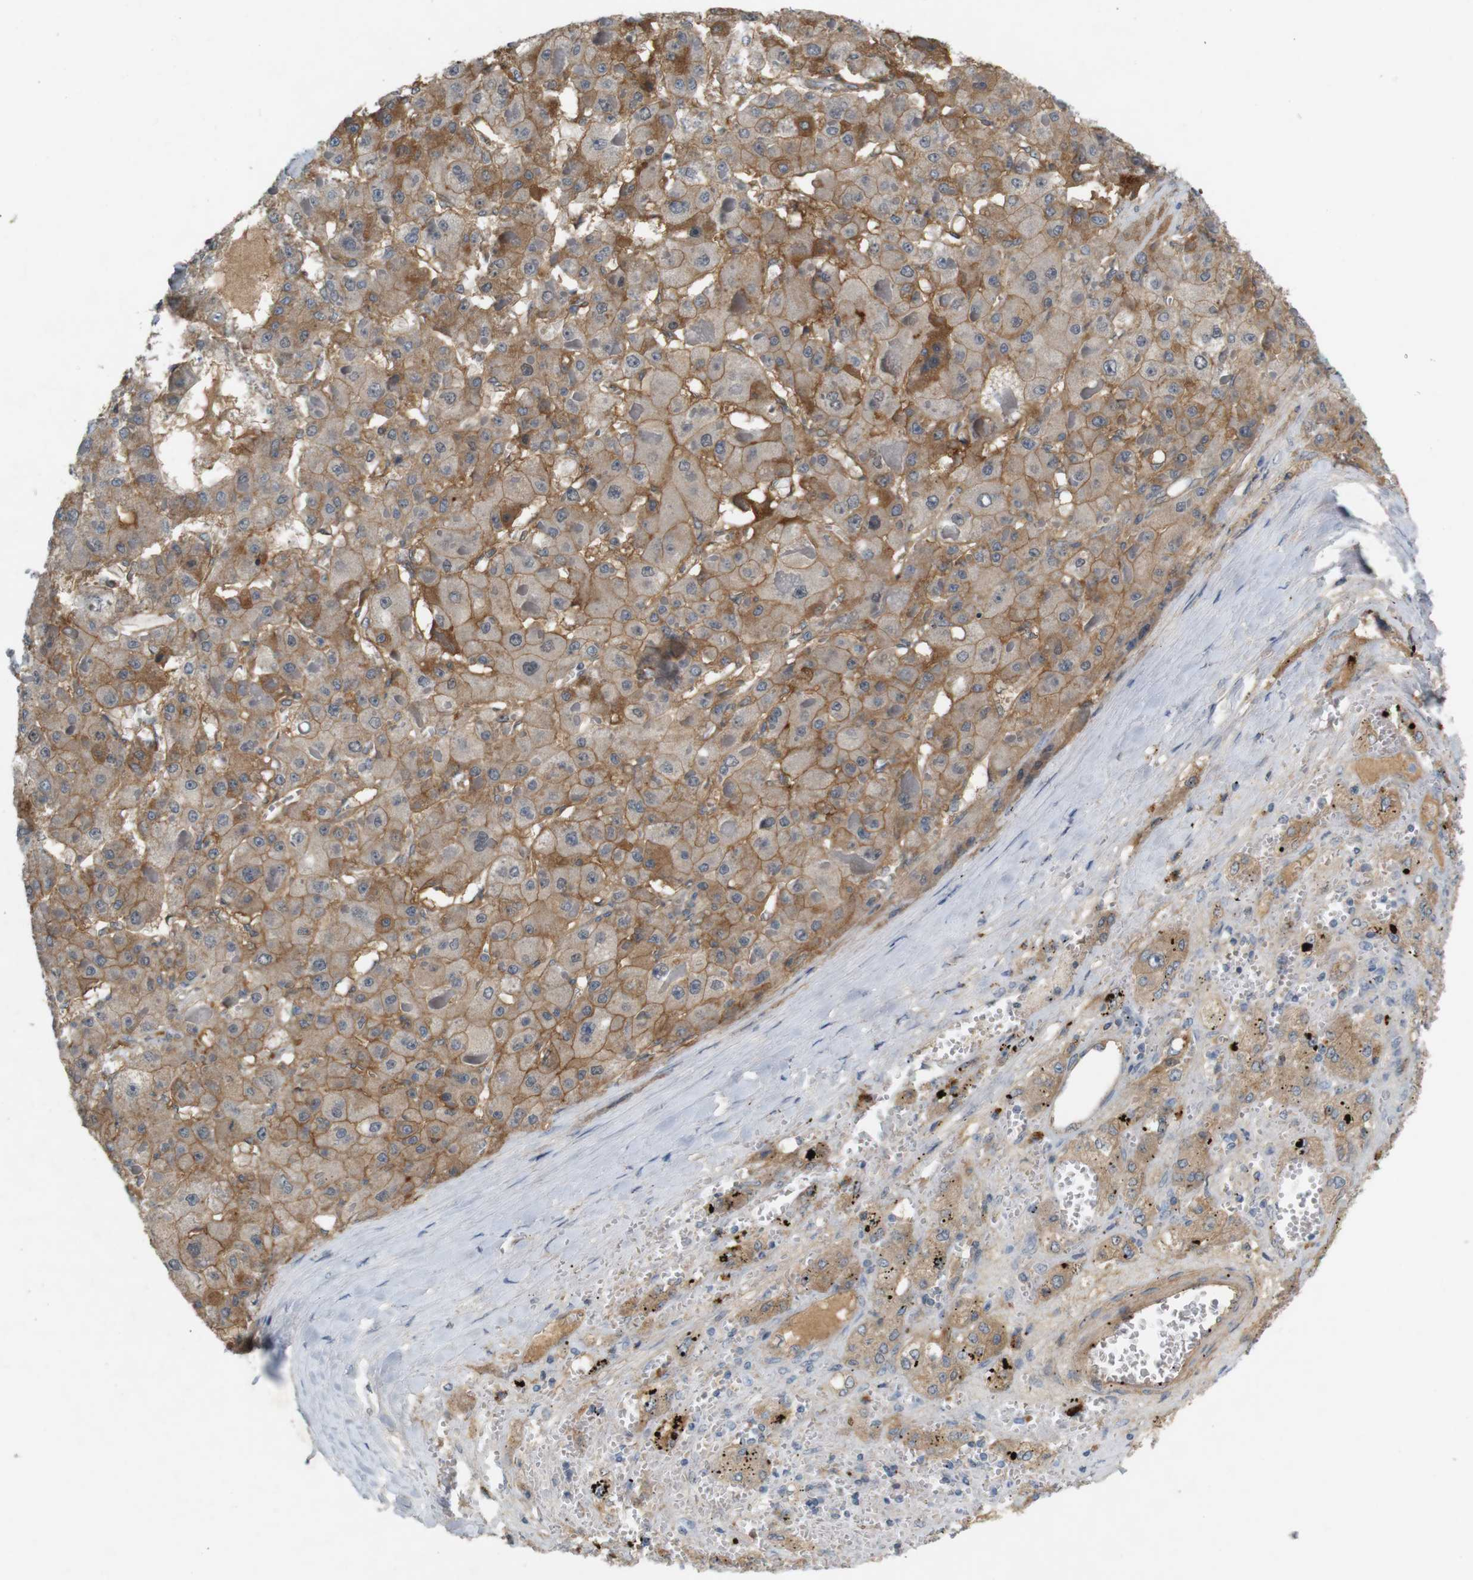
{"staining": {"intensity": "moderate", "quantity": ">75%", "location": "cytoplasmic/membranous"}, "tissue": "liver cancer", "cell_type": "Tumor cells", "image_type": "cancer", "snomed": [{"axis": "morphology", "description": "Carcinoma, Hepatocellular, NOS"}, {"axis": "topography", "description": "Liver"}], "caption": "Immunohistochemical staining of human hepatocellular carcinoma (liver) demonstrates medium levels of moderate cytoplasmic/membranous protein staining in approximately >75% of tumor cells.", "gene": "PVR", "patient": {"sex": "female", "age": 73}}